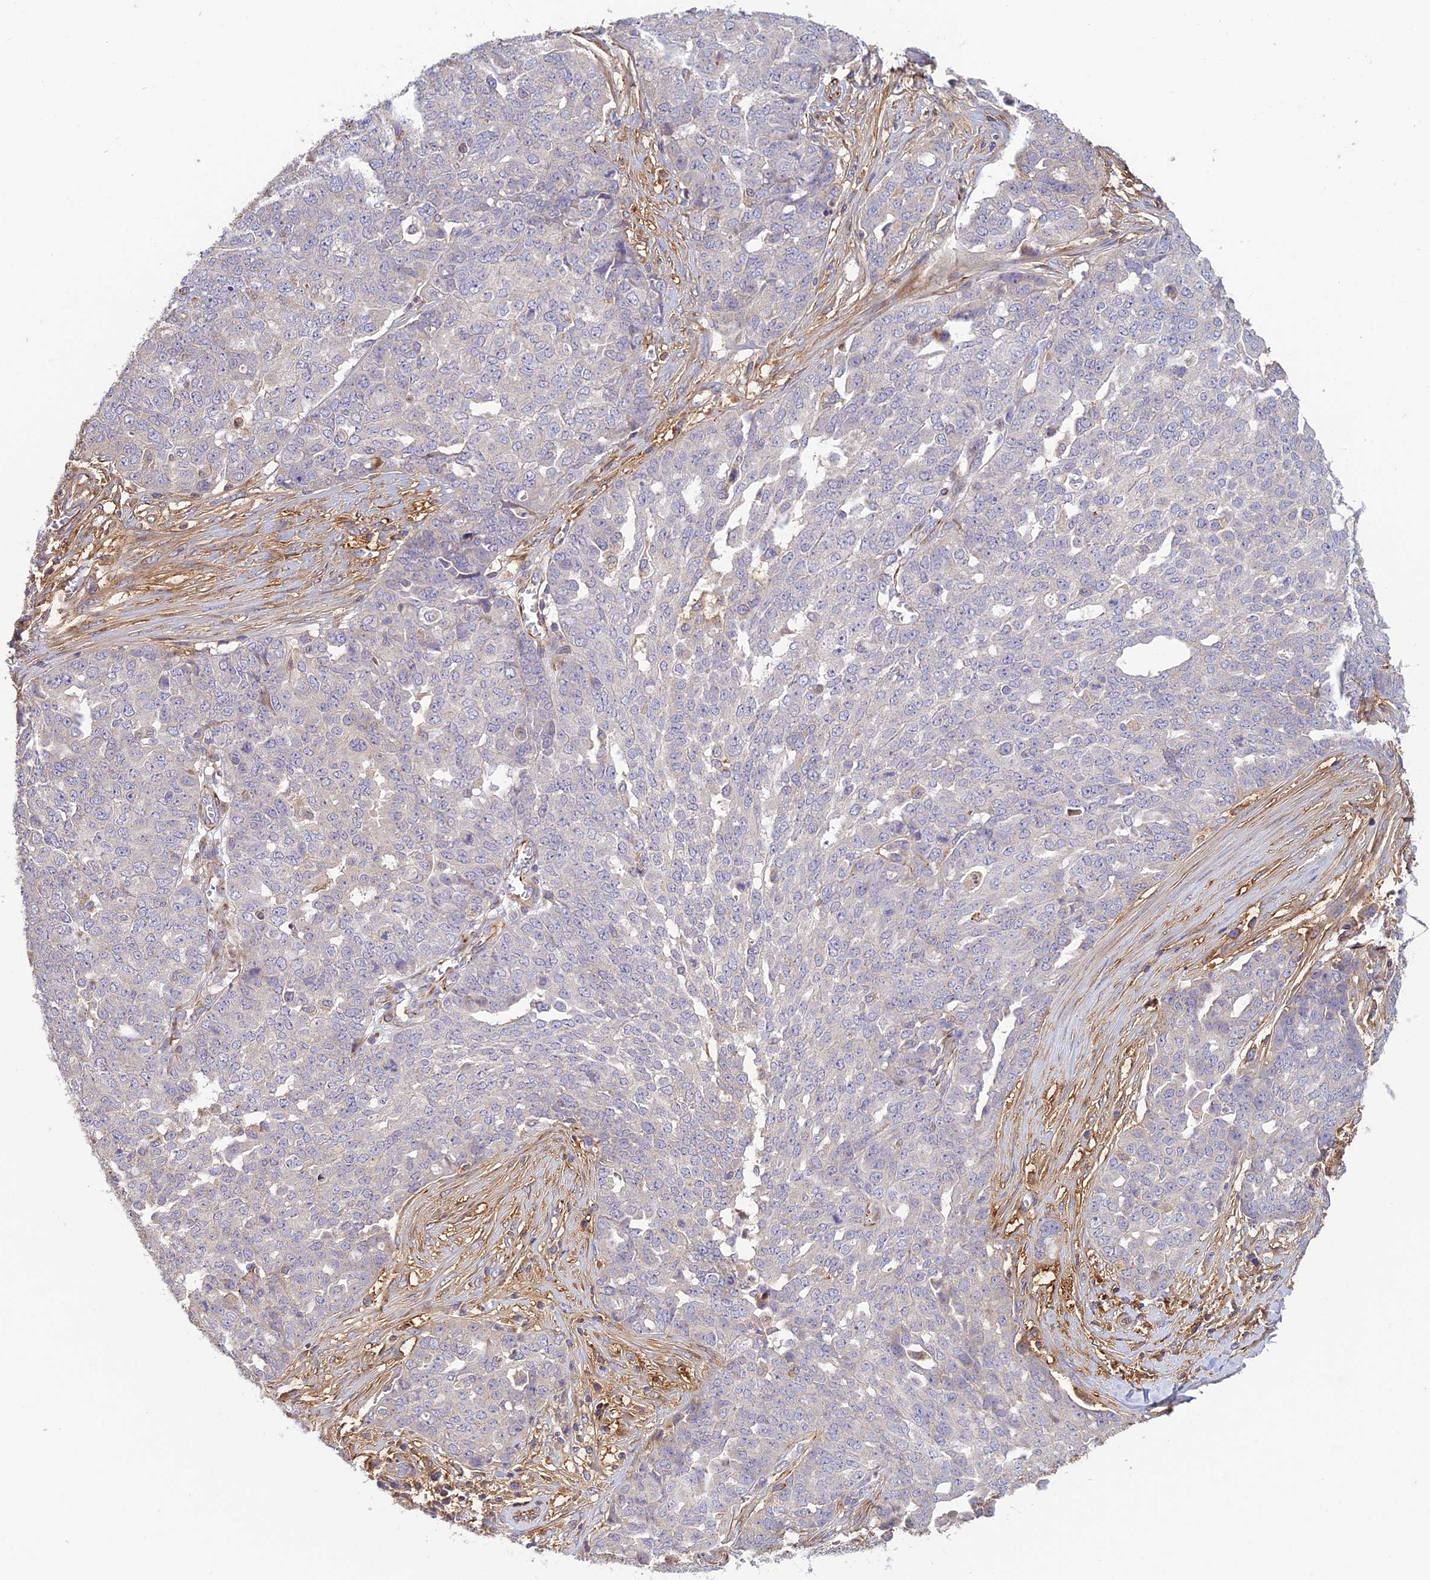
{"staining": {"intensity": "negative", "quantity": "none", "location": "none"}, "tissue": "ovarian cancer", "cell_type": "Tumor cells", "image_type": "cancer", "snomed": [{"axis": "morphology", "description": "Cystadenocarcinoma, serous, NOS"}, {"axis": "topography", "description": "Soft tissue"}, {"axis": "topography", "description": "Ovary"}], "caption": "This is an IHC image of human ovarian cancer. There is no positivity in tumor cells.", "gene": "ST8SIA5", "patient": {"sex": "female", "age": 57}}